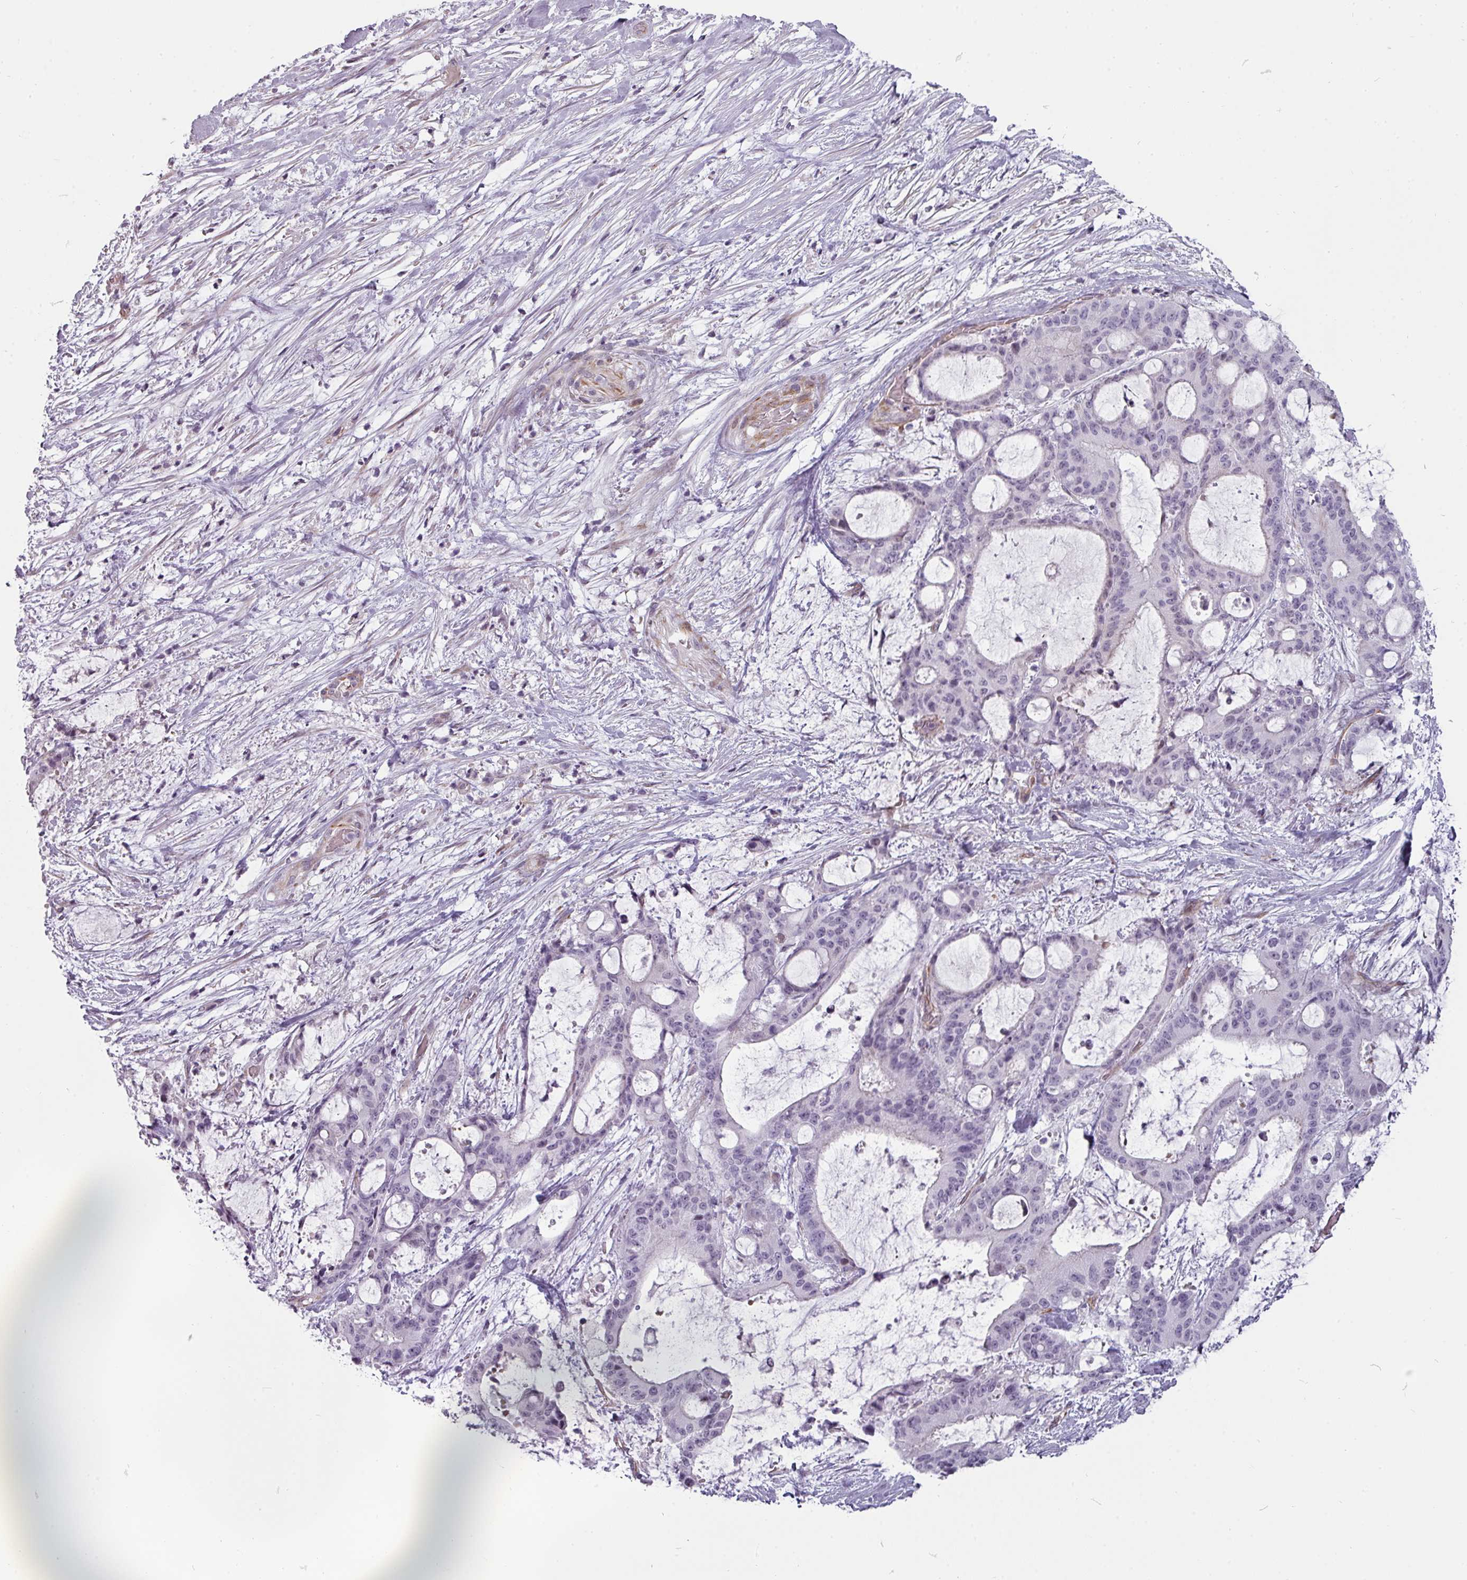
{"staining": {"intensity": "negative", "quantity": "none", "location": "none"}, "tissue": "liver cancer", "cell_type": "Tumor cells", "image_type": "cancer", "snomed": [{"axis": "morphology", "description": "Normal tissue, NOS"}, {"axis": "morphology", "description": "Cholangiocarcinoma"}, {"axis": "topography", "description": "Liver"}, {"axis": "topography", "description": "Peripheral nerve tissue"}], "caption": "IHC histopathology image of neoplastic tissue: human cholangiocarcinoma (liver) stained with DAB shows no significant protein staining in tumor cells.", "gene": "CHRDL1", "patient": {"sex": "female", "age": 73}}